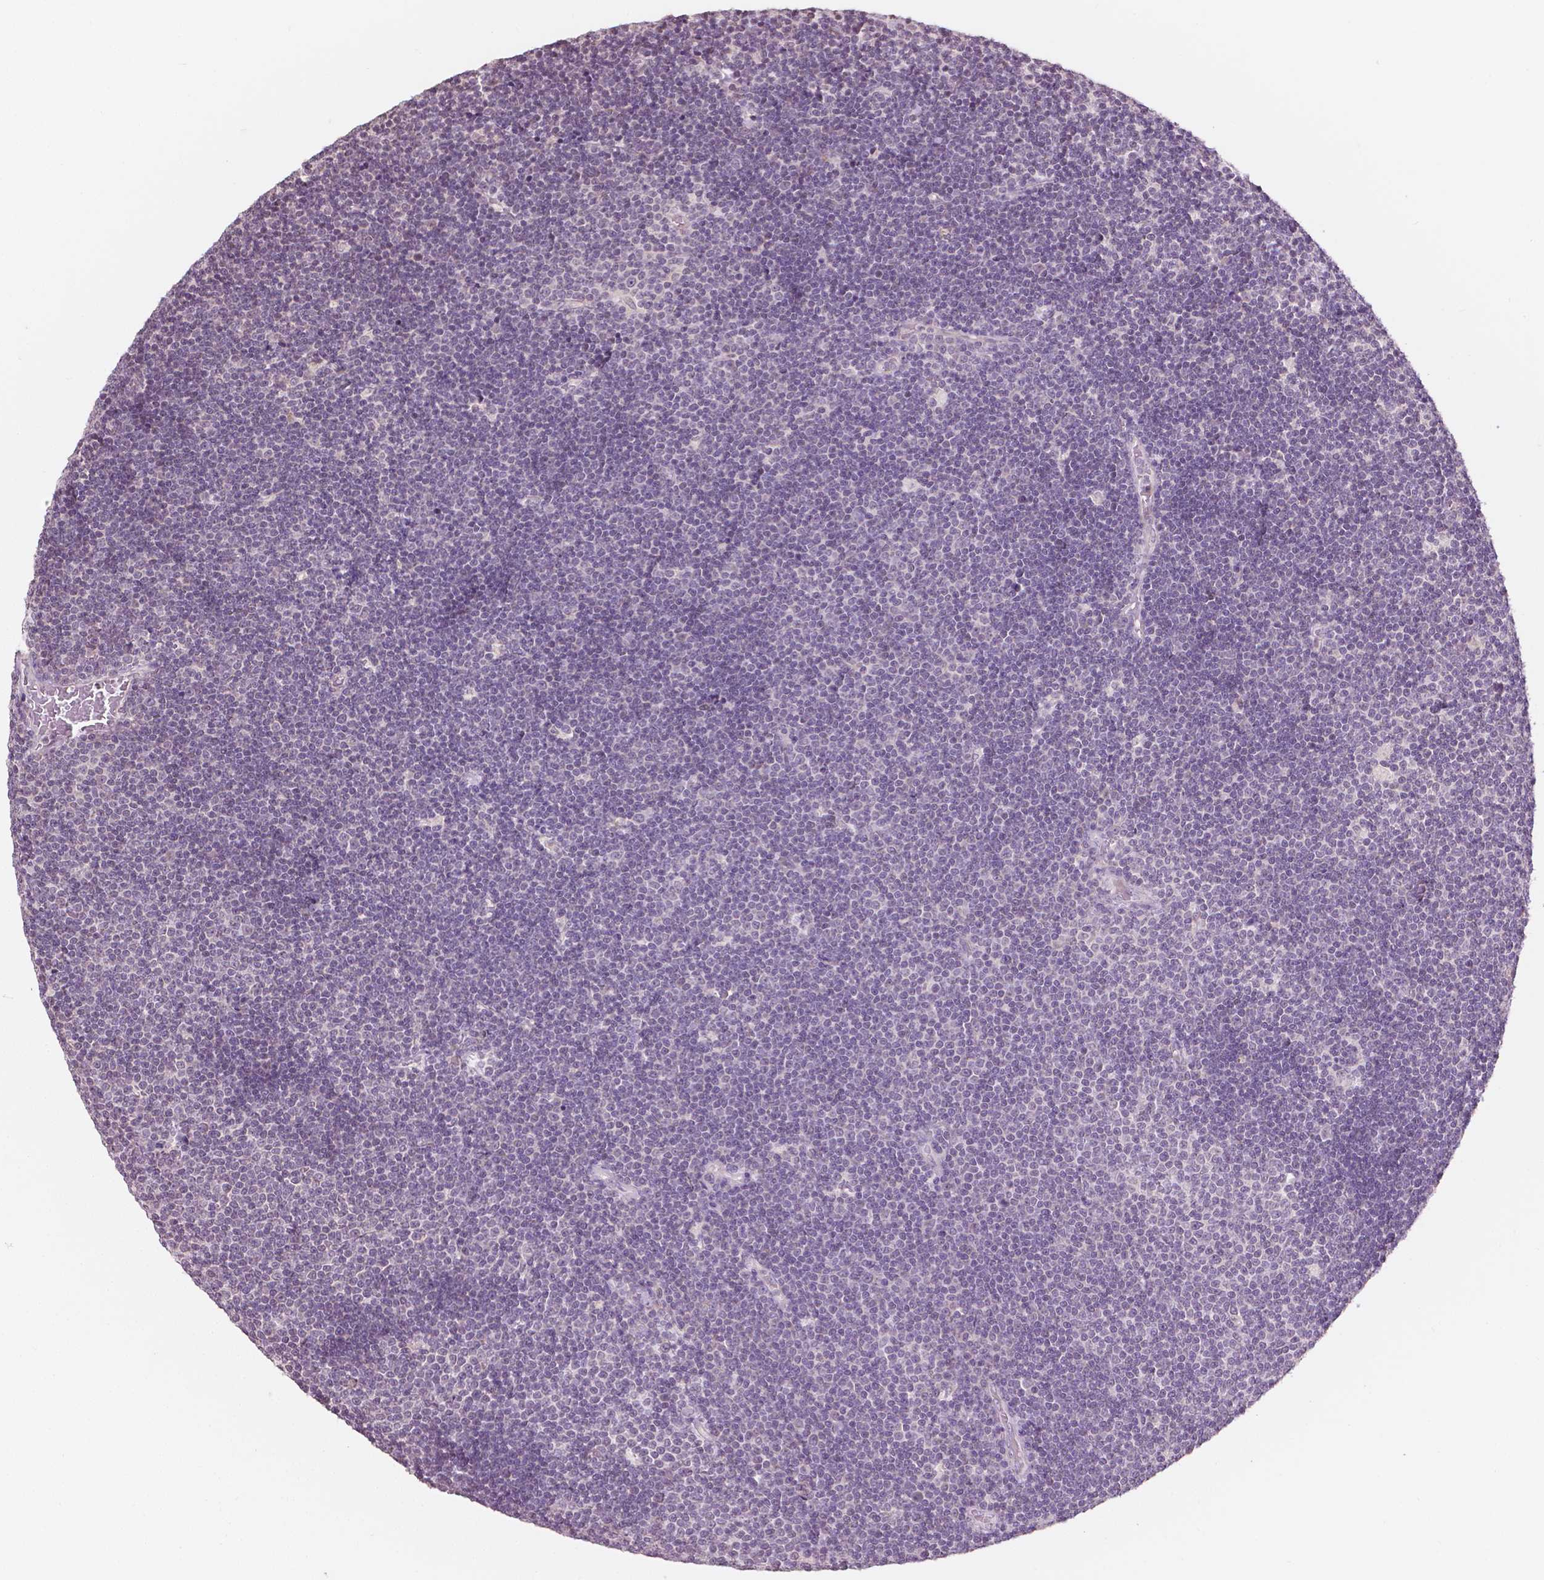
{"staining": {"intensity": "negative", "quantity": "none", "location": "none"}, "tissue": "lymphoma", "cell_type": "Tumor cells", "image_type": "cancer", "snomed": [{"axis": "morphology", "description": "Malignant lymphoma, non-Hodgkin's type, Low grade"}, {"axis": "topography", "description": "Brain"}], "caption": "DAB (3,3'-diaminobenzidine) immunohistochemical staining of human lymphoma shows no significant staining in tumor cells.", "gene": "NOS1AP", "patient": {"sex": "female", "age": 66}}